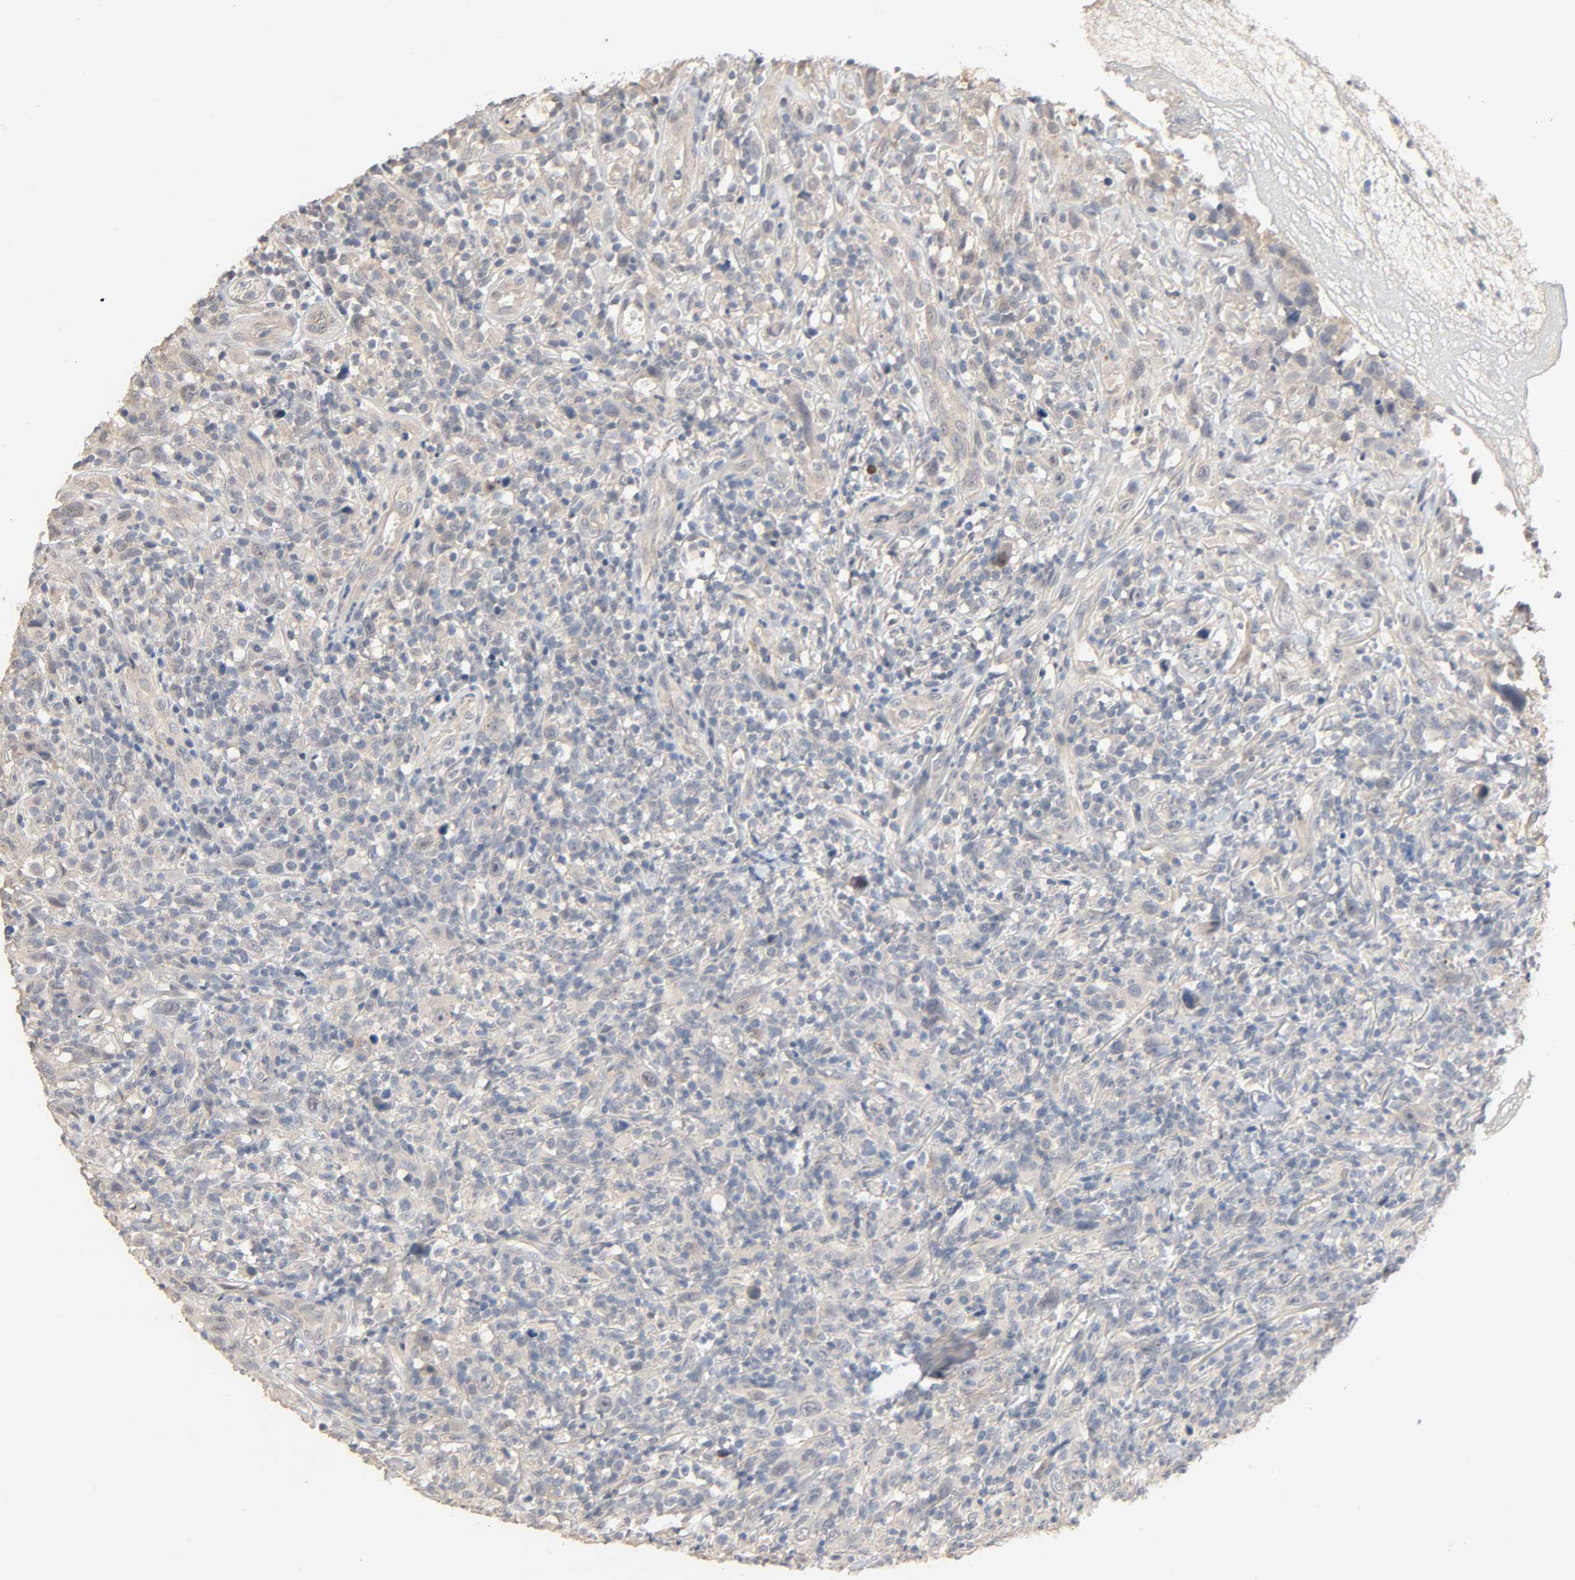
{"staining": {"intensity": "negative", "quantity": "none", "location": "none"}, "tissue": "thyroid cancer", "cell_type": "Tumor cells", "image_type": "cancer", "snomed": [{"axis": "morphology", "description": "Carcinoma, NOS"}, {"axis": "topography", "description": "Thyroid gland"}], "caption": "There is no significant positivity in tumor cells of thyroid cancer.", "gene": "MAGEA8", "patient": {"sex": "female", "age": 77}}